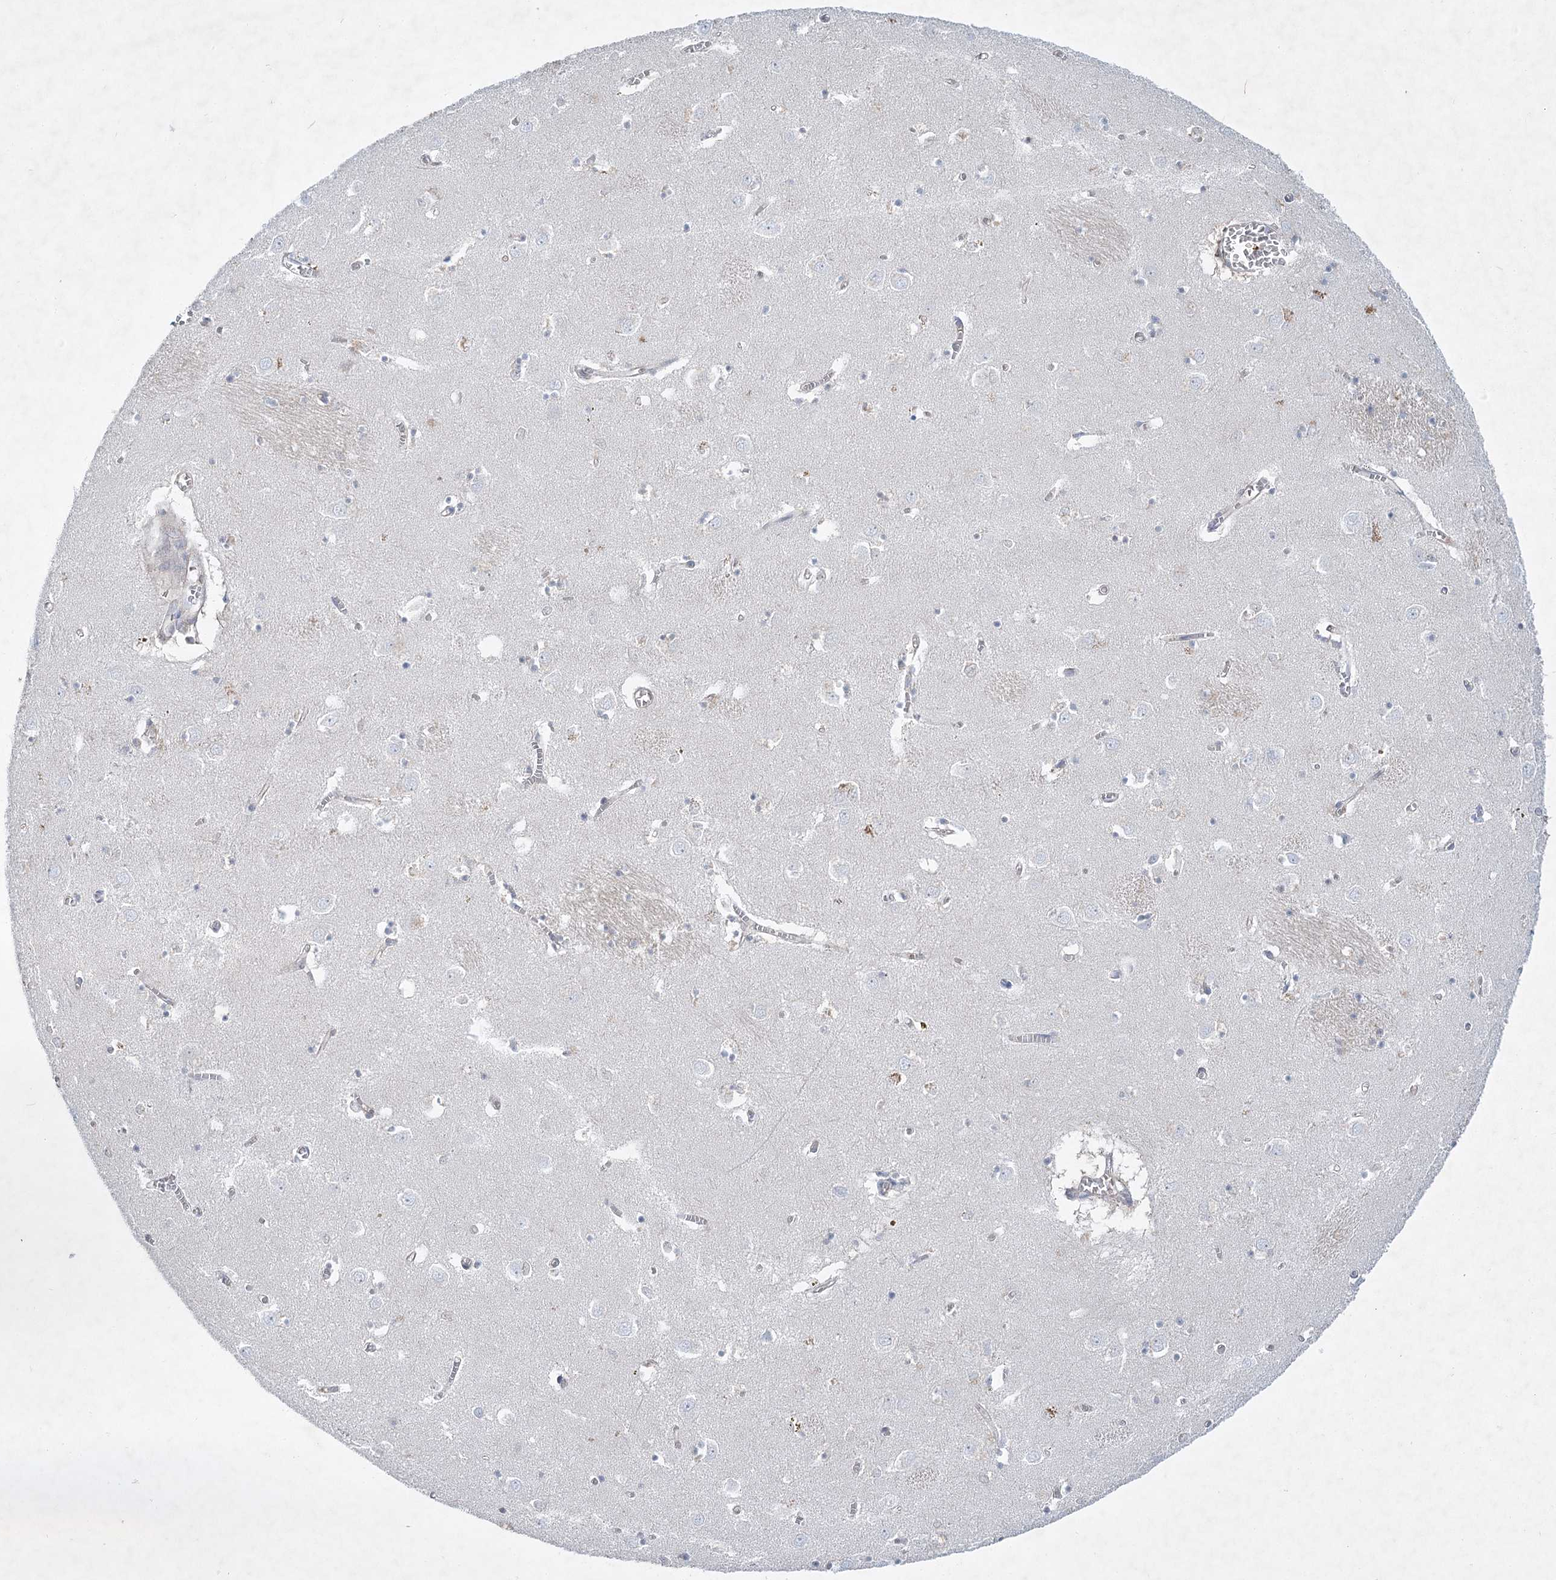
{"staining": {"intensity": "negative", "quantity": "none", "location": "none"}, "tissue": "caudate", "cell_type": "Glial cells", "image_type": "normal", "snomed": [{"axis": "morphology", "description": "Normal tissue, NOS"}, {"axis": "topography", "description": "Lateral ventricle wall"}], "caption": "This is a histopathology image of IHC staining of benign caudate, which shows no staining in glial cells. (DAB (3,3'-diaminobenzidine) IHC visualized using brightfield microscopy, high magnification).", "gene": "AAMDC", "patient": {"sex": "male", "age": 70}}